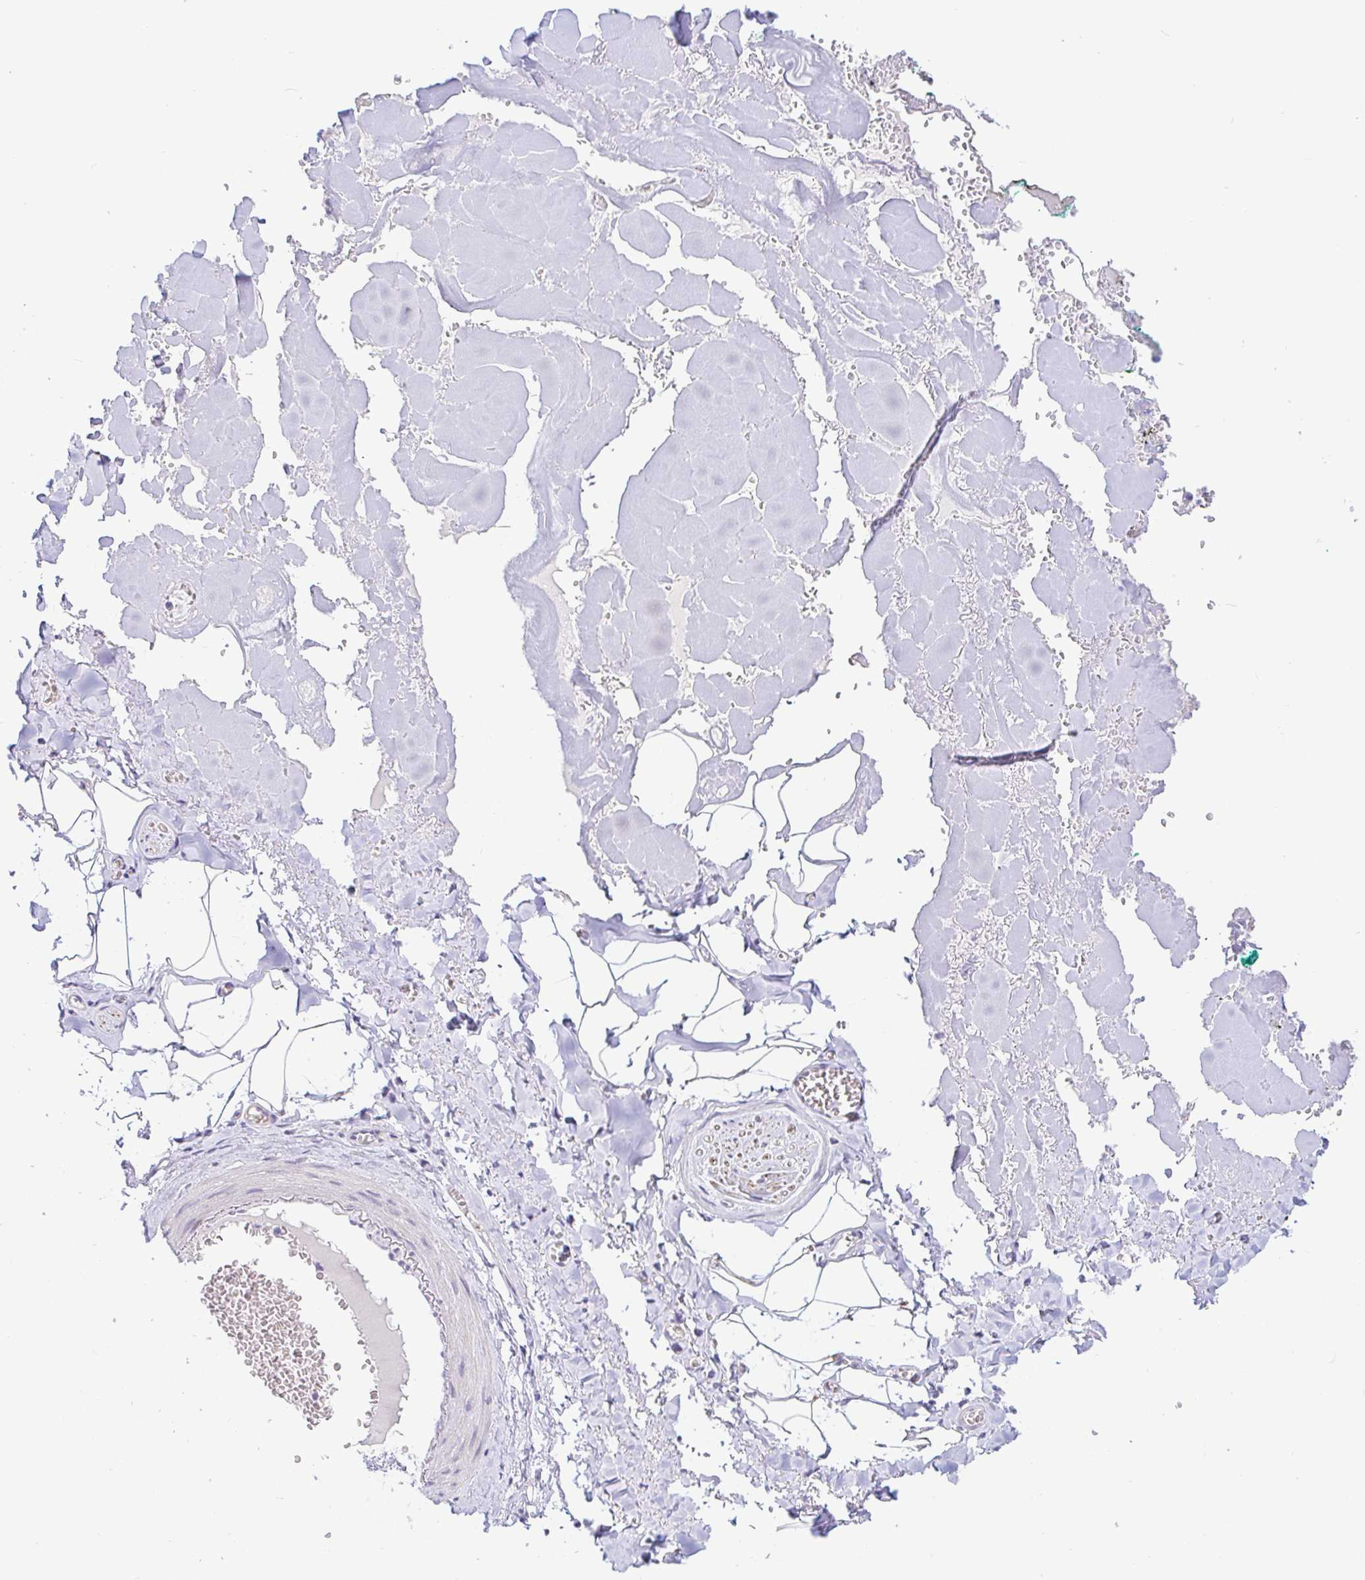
{"staining": {"intensity": "negative", "quantity": "none", "location": "none"}, "tissue": "adipose tissue", "cell_type": "Adipocytes", "image_type": "normal", "snomed": [{"axis": "morphology", "description": "Normal tissue, NOS"}, {"axis": "topography", "description": "Vulva"}, {"axis": "topography", "description": "Peripheral nerve tissue"}], "caption": "IHC micrograph of unremarkable adipose tissue: adipose tissue stained with DAB reveals no significant protein expression in adipocytes.", "gene": "PINLYP", "patient": {"sex": "female", "age": 66}}